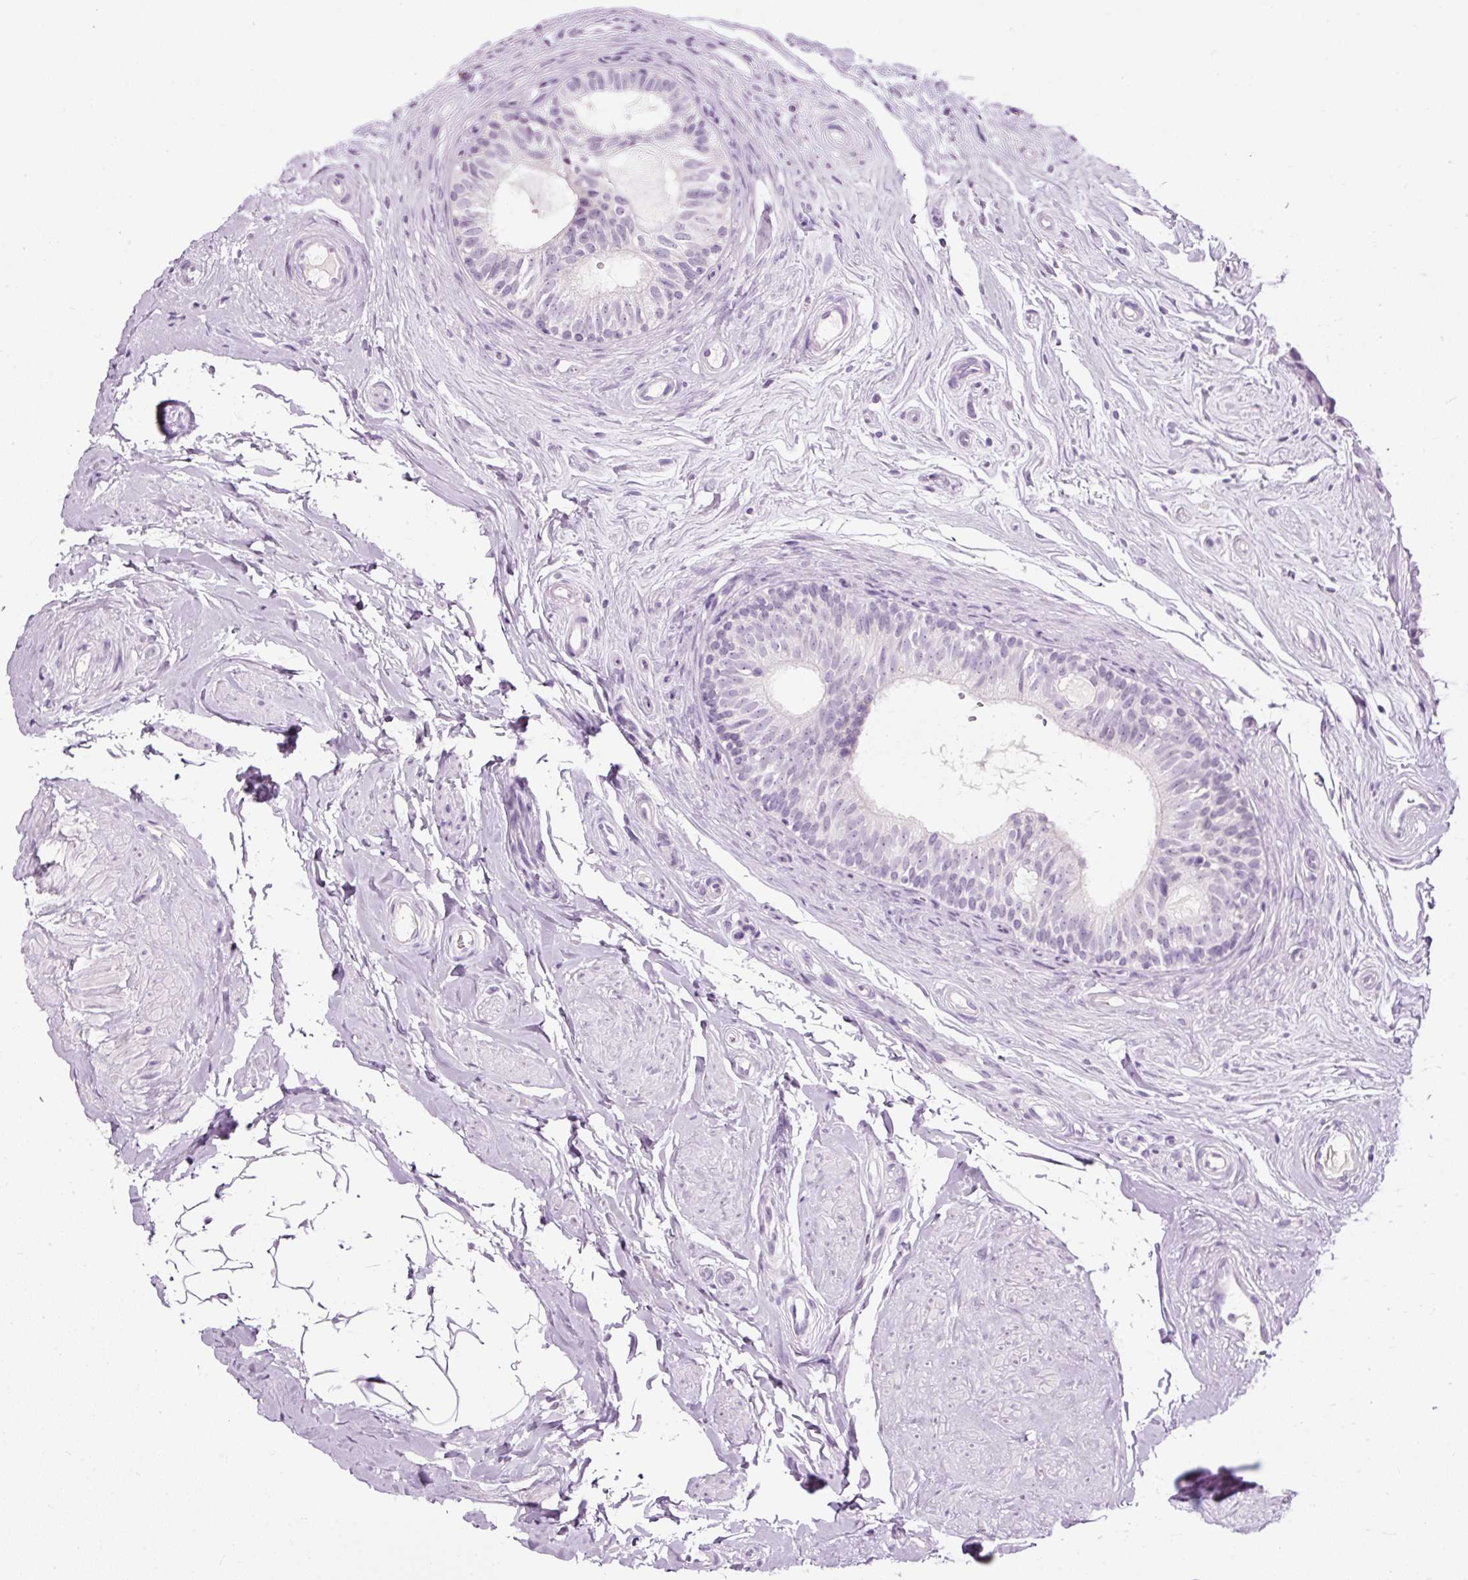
{"staining": {"intensity": "negative", "quantity": "none", "location": "none"}, "tissue": "epididymis", "cell_type": "Glandular cells", "image_type": "normal", "snomed": [{"axis": "morphology", "description": "Normal tissue, NOS"}, {"axis": "topography", "description": "Epididymis"}], "caption": "This is an IHC histopathology image of normal human epididymis. There is no expression in glandular cells.", "gene": "PDE6B", "patient": {"sex": "male", "age": 45}}